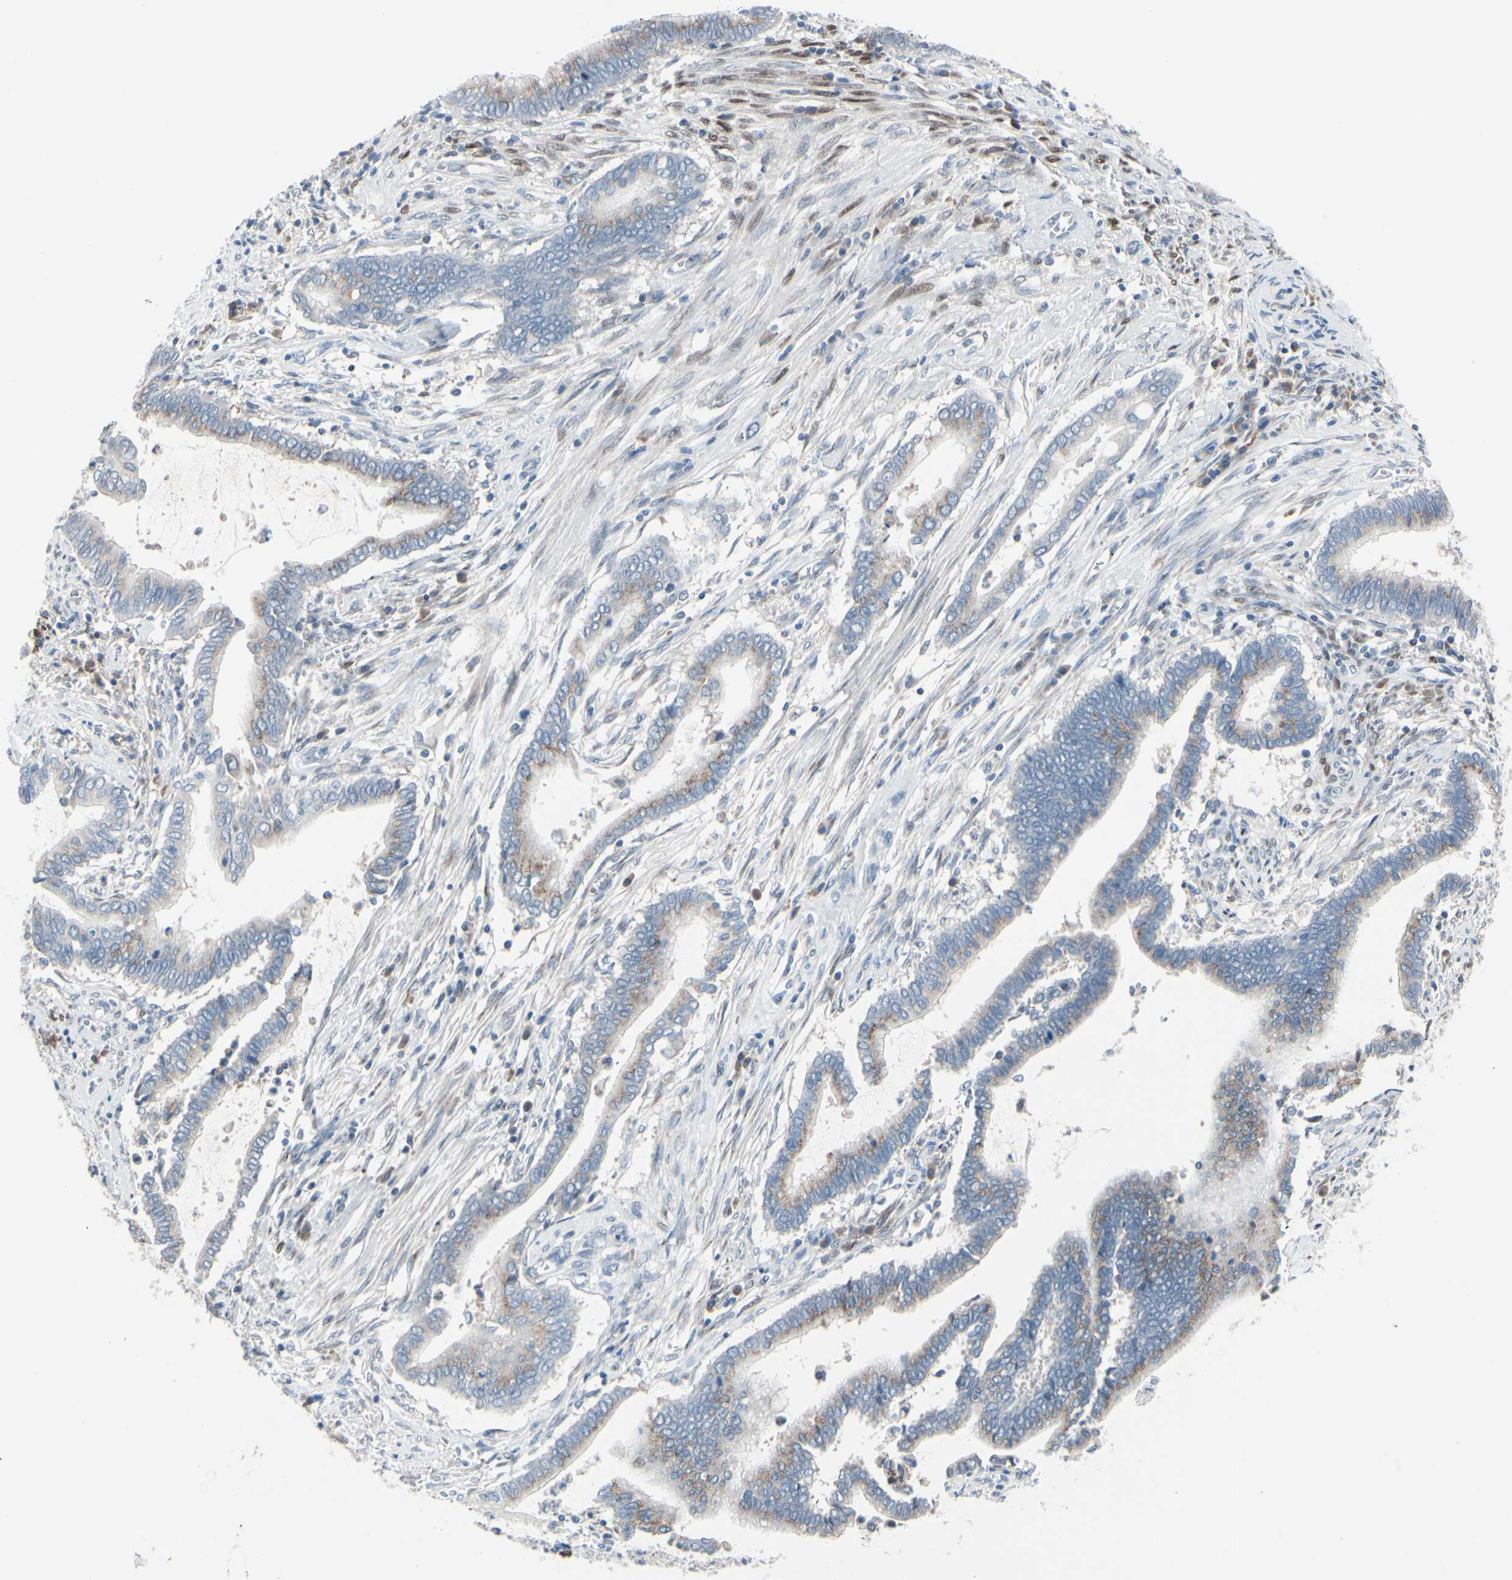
{"staining": {"intensity": "moderate", "quantity": "25%-75%", "location": "cytoplasmic/membranous"}, "tissue": "cervical cancer", "cell_type": "Tumor cells", "image_type": "cancer", "snomed": [{"axis": "morphology", "description": "Adenocarcinoma, NOS"}, {"axis": "topography", "description": "Cervix"}], "caption": "High-magnification brightfield microscopy of cervical cancer stained with DAB (3,3'-diaminobenzidine) (brown) and counterstained with hematoxylin (blue). tumor cells exhibit moderate cytoplasmic/membranous staining is identified in approximately25%-75% of cells. (DAB (3,3'-diaminobenzidine) IHC, brown staining for protein, blue staining for nuclei).", "gene": "PGR", "patient": {"sex": "female", "age": 44}}